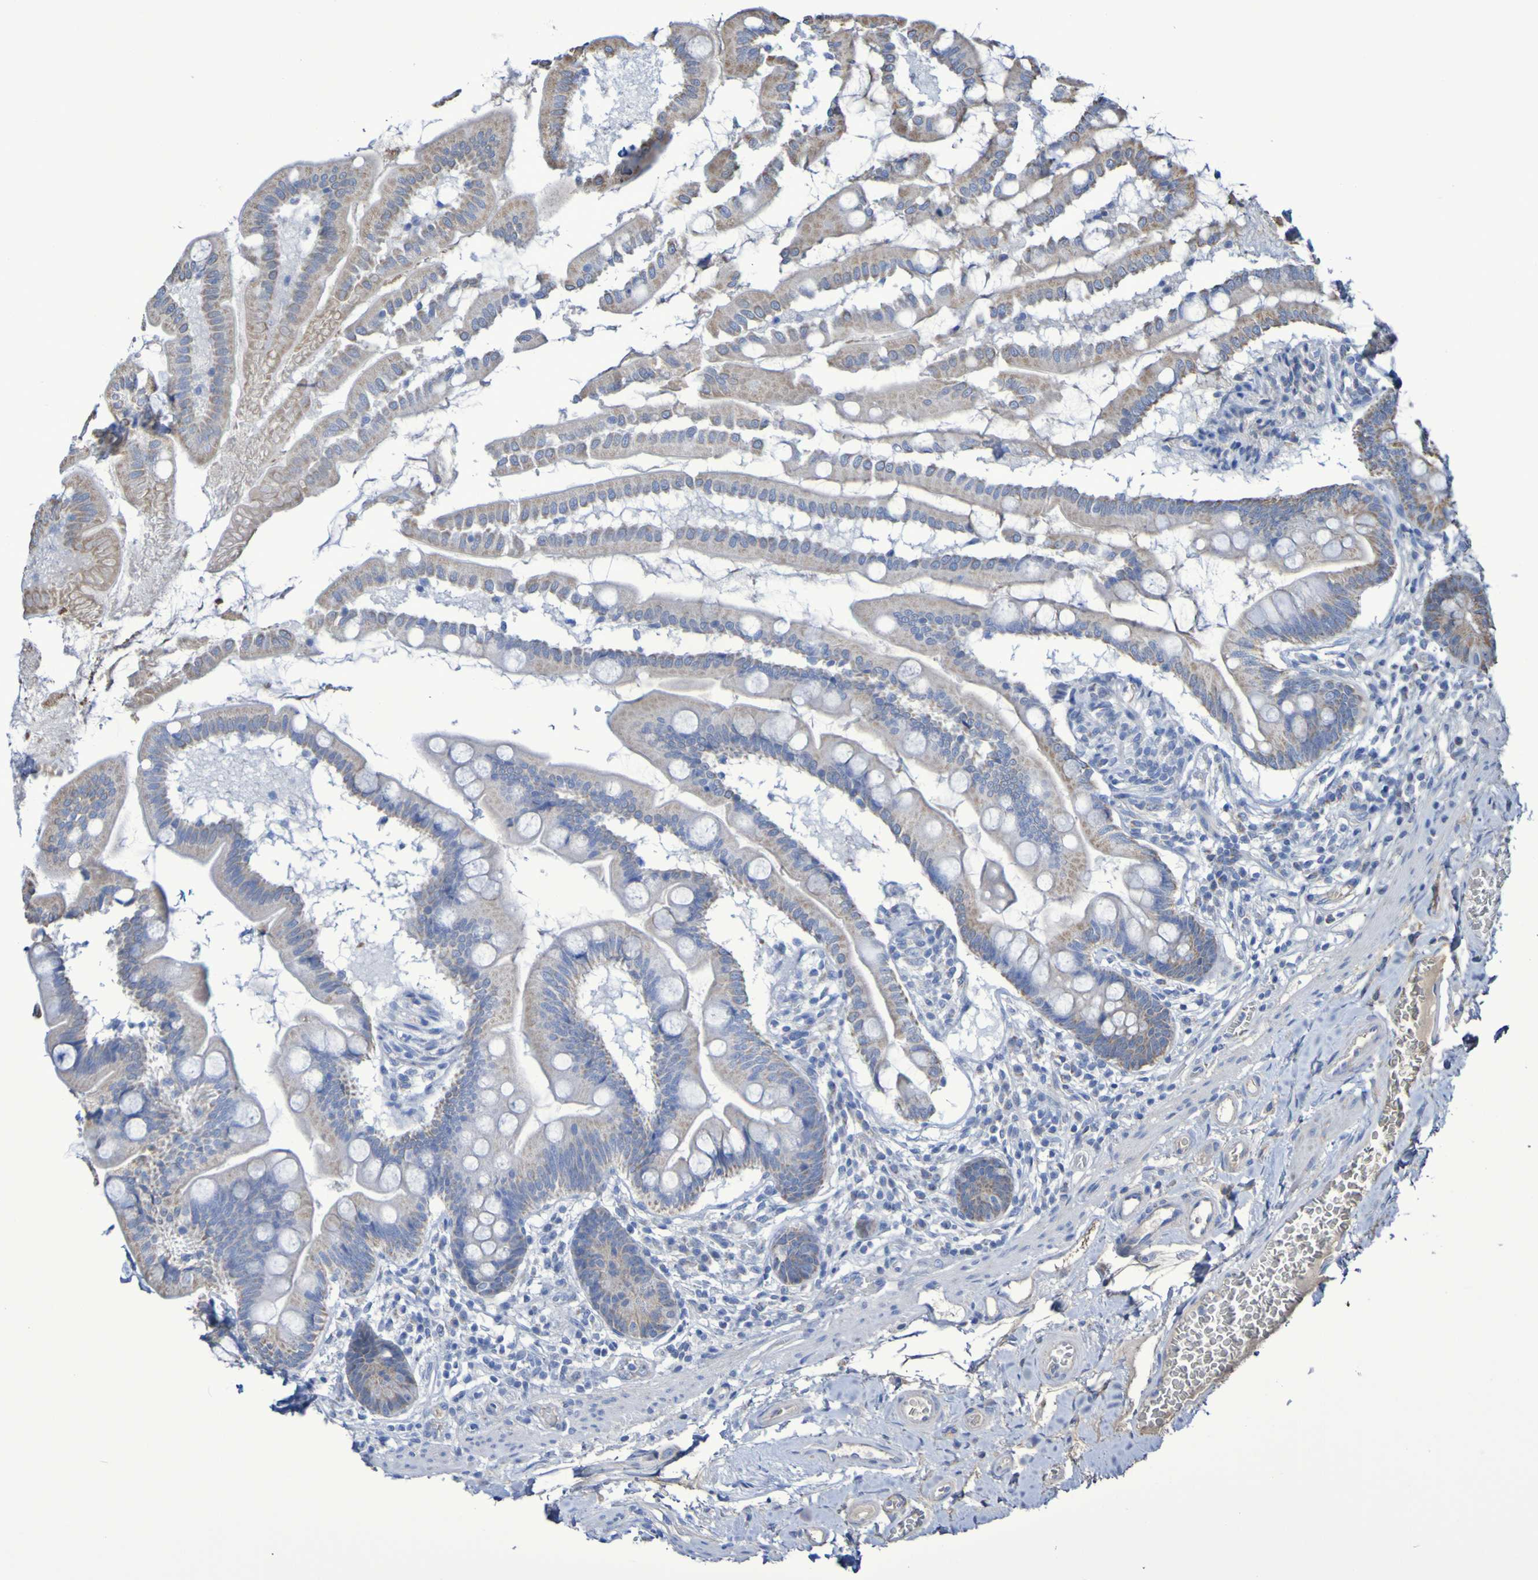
{"staining": {"intensity": "weak", "quantity": ">75%", "location": "cytoplasmic/membranous"}, "tissue": "small intestine", "cell_type": "Glandular cells", "image_type": "normal", "snomed": [{"axis": "morphology", "description": "Normal tissue, NOS"}, {"axis": "topography", "description": "Small intestine"}], "caption": "The image exhibits a brown stain indicating the presence of a protein in the cytoplasmic/membranous of glandular cells in small intestine. The protein is stained brown, and the nuclei are stained in blue (DAB IHC with brightfield microscopy, high magnification).", "gene": "CNTN2", "patient": {"sex": "female", "age": 56}}